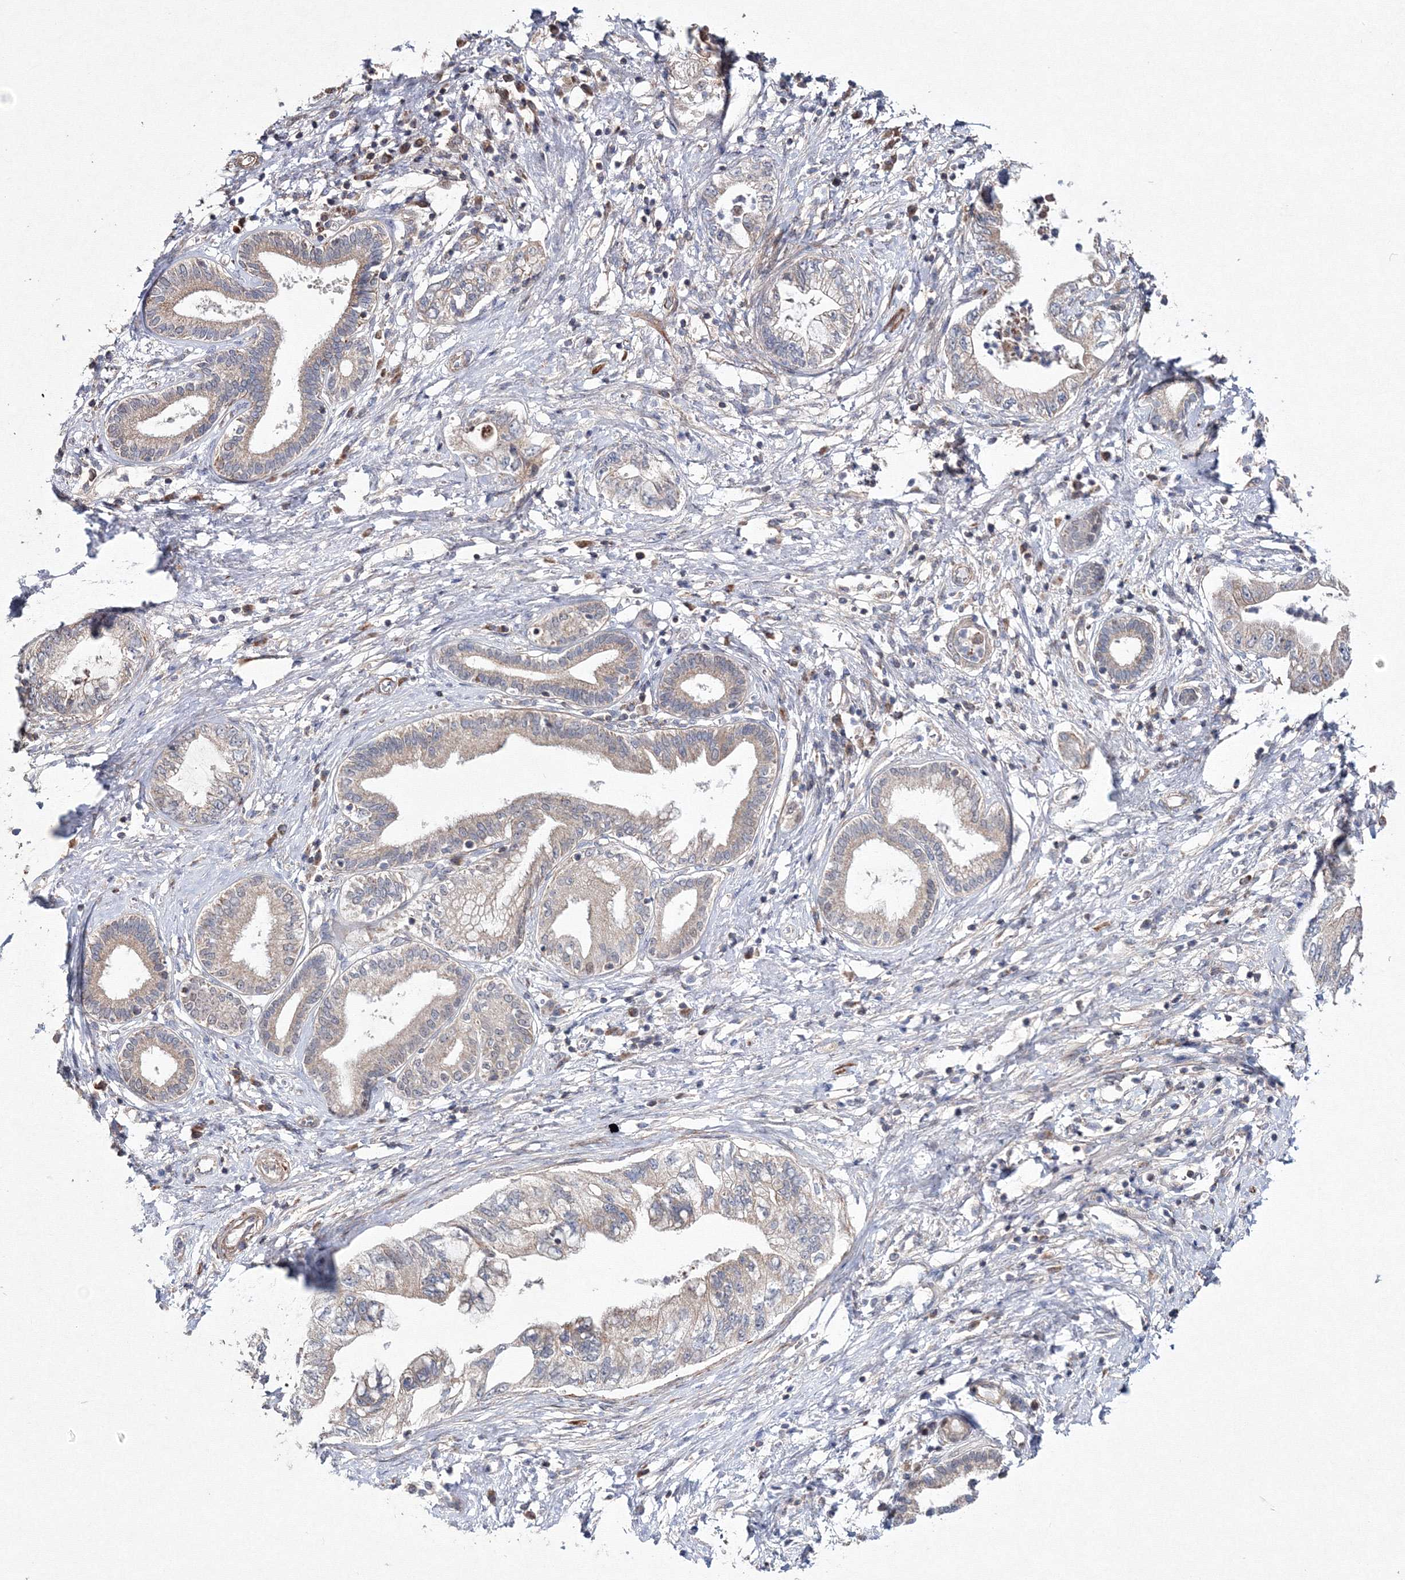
{"staining": {"intensity": "weak", "quantity": "<25%", "location": "cytoplasmic/membranous"}, "tissue": "pancreatic cancer", "cell_type": "Tumor cells", "image_type": "cancer", "snomed": [{"axis": "morphology", "description": "Adenocarcinoma, NOS"}, {"axis": "topography", "description": "Pancreas"}], "caption": "Immunohistochemical staining of adenocarcinoma (pancreatic) displays no significant staining in tumor cells.", "gene": "PPP2R2B", "patient": {"sex": "female", "age": 73}}